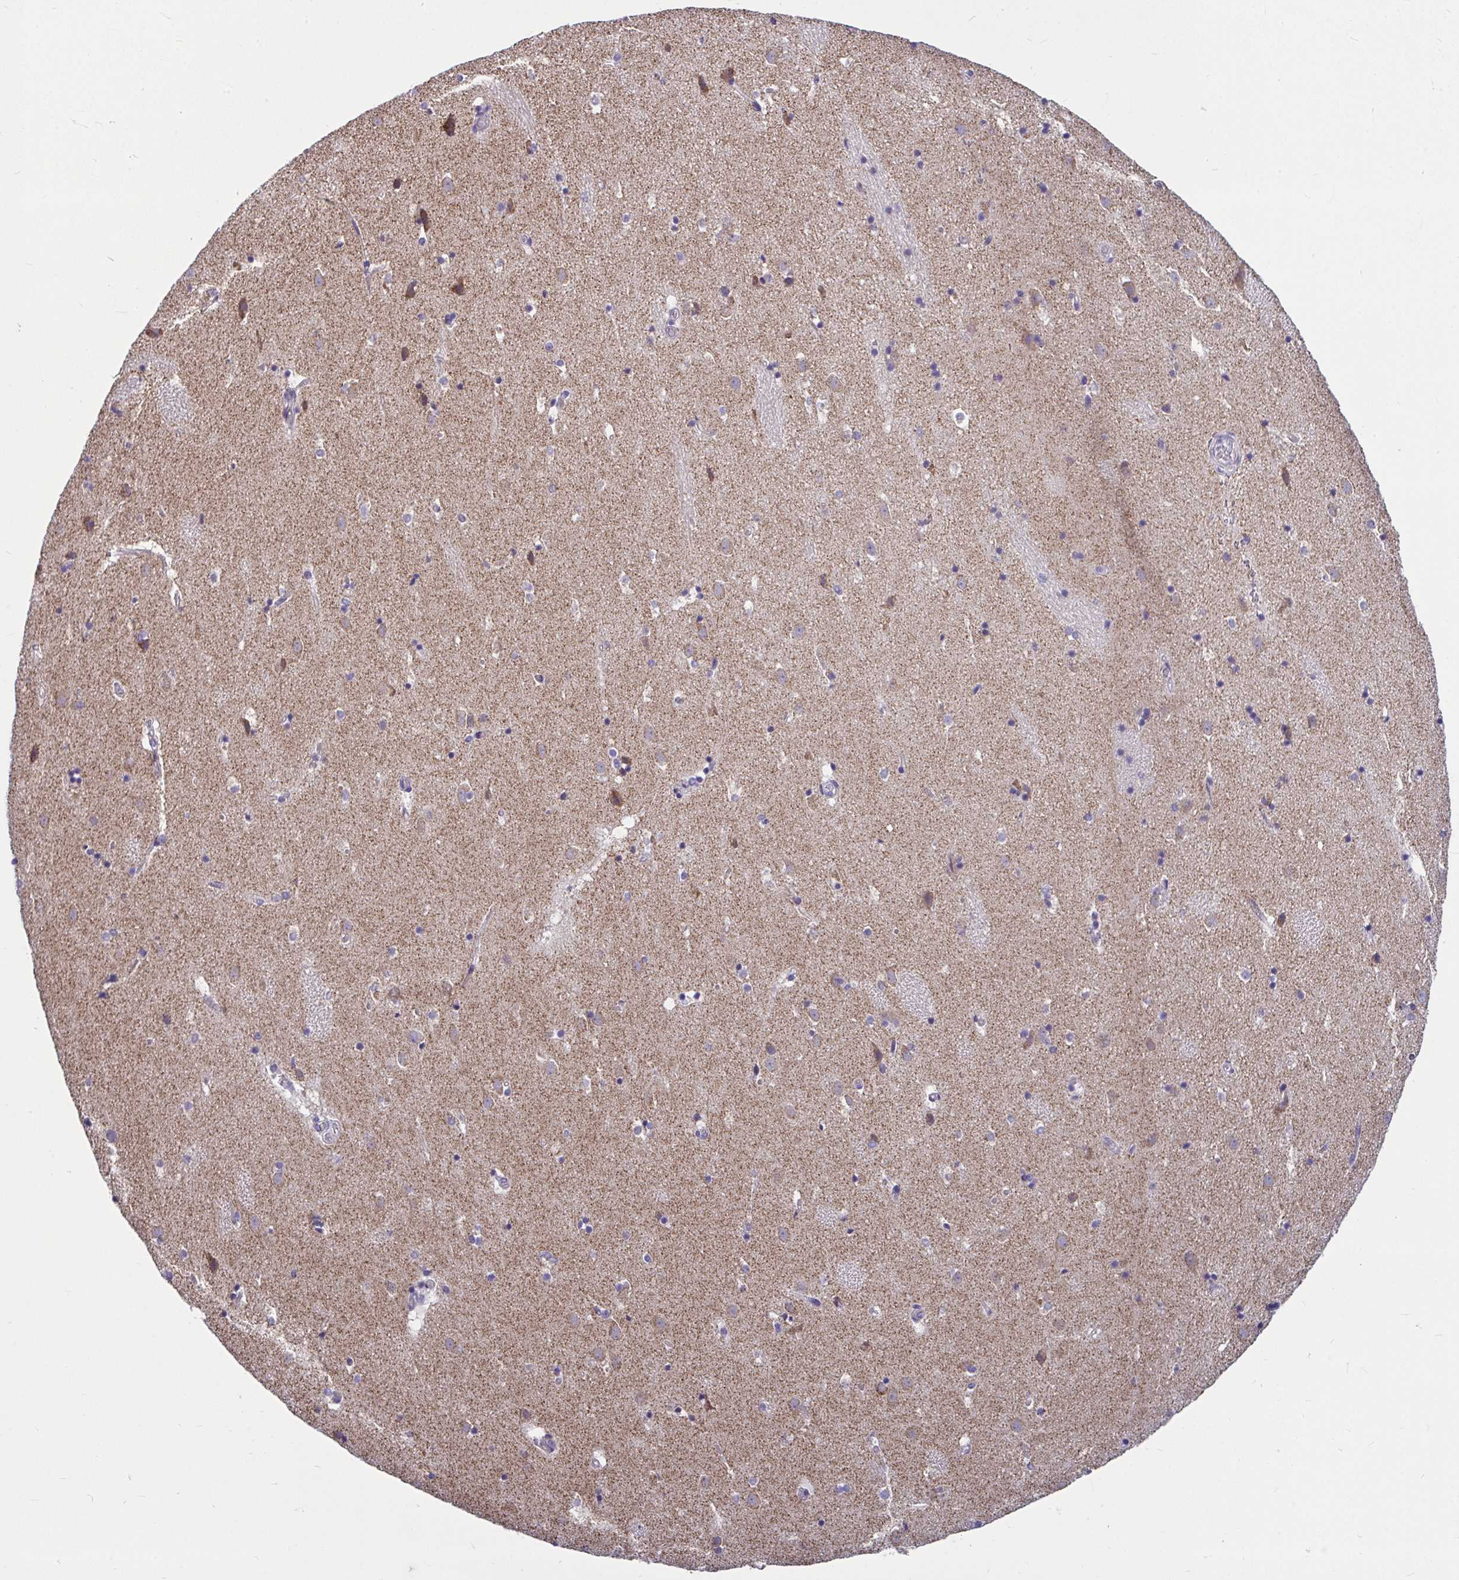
{"staining": {"intensity": "moderate", "quantity": "<25%", "location": "cytoplasmic/membranous"}, "tissue": "caudate", "cell_type": "Glial cells", "image_type": "normal", "snomed": [{"axis": "morphology", "description": "Normal tissue, NOS"}, {"axis": "topography", "description": "Lateral ventricle wall"}], "caption": "DAB (3,3'-diaminobenzidine) immunohistochemical staining of unremarkable human caudate reveals moderate cytoplasmic/membranous protein expression in about <25% of glial cells. Immunohistochemistry stains the protein of interest in brown and the nuclei are stained blue.", "gene": "OR13A1", "patient": {"sex": "male", "age": 37}}